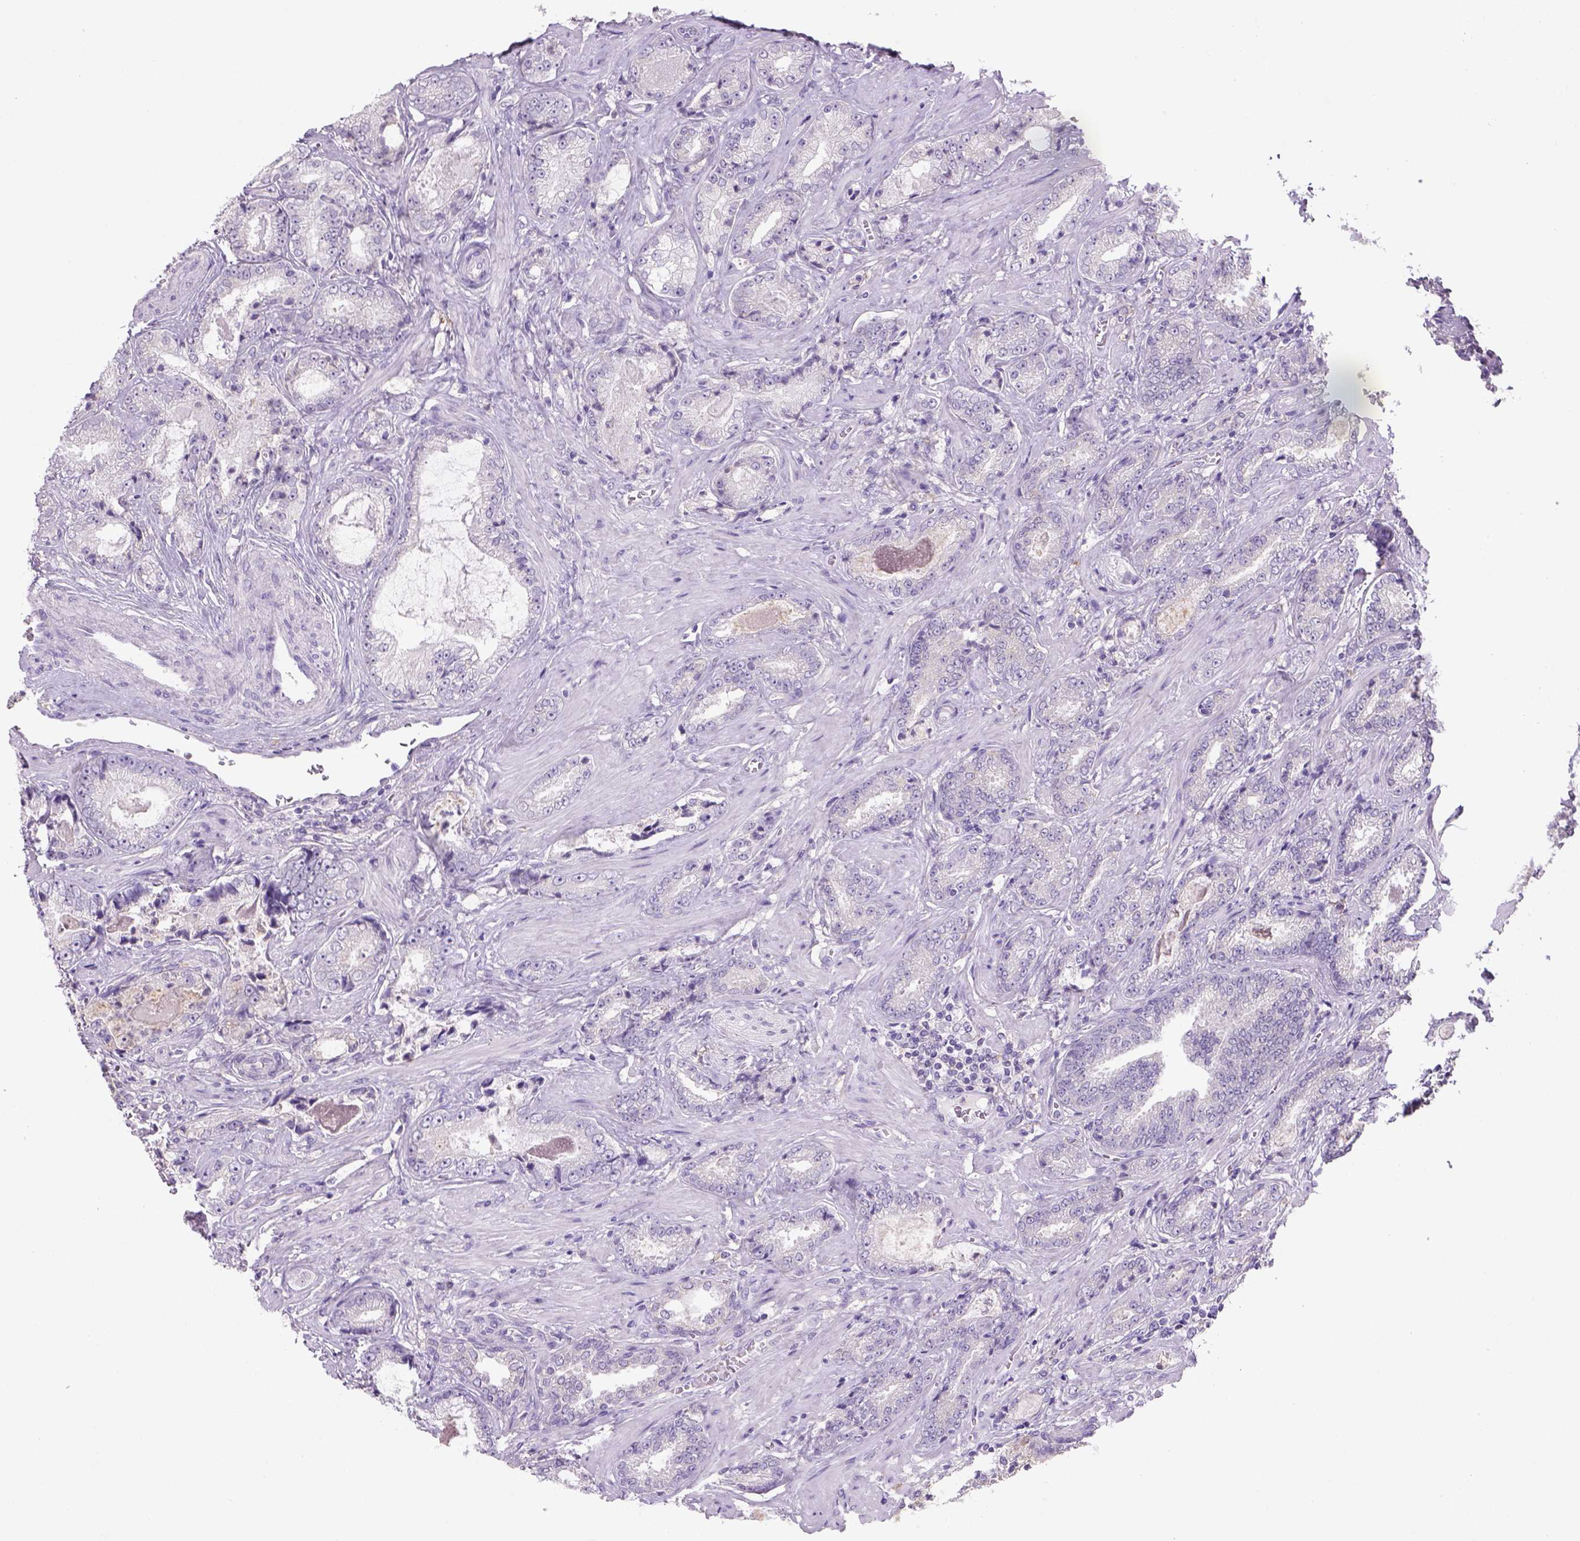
{"staining": {"intensity": "negative", "quantity": "none", "location": "none"}, "tissue": "prostate cancer", "cell_type": "Tumor cells", "image_type": "cancer", "snomed": [{"axis": "morphology", "description": "Adenocarcinoma, Low grade"}, {"axis": "topography", "description": "Prostate"}], "caption": "IHC micrograph of neoplastic tissue: human low-grade adenocarcinoma (prostate) stained with DAB reveals no significant protein positivity in tumor cells.", "gene": "NAALAD2", "patient": {"sex": "male", "age": 61}}